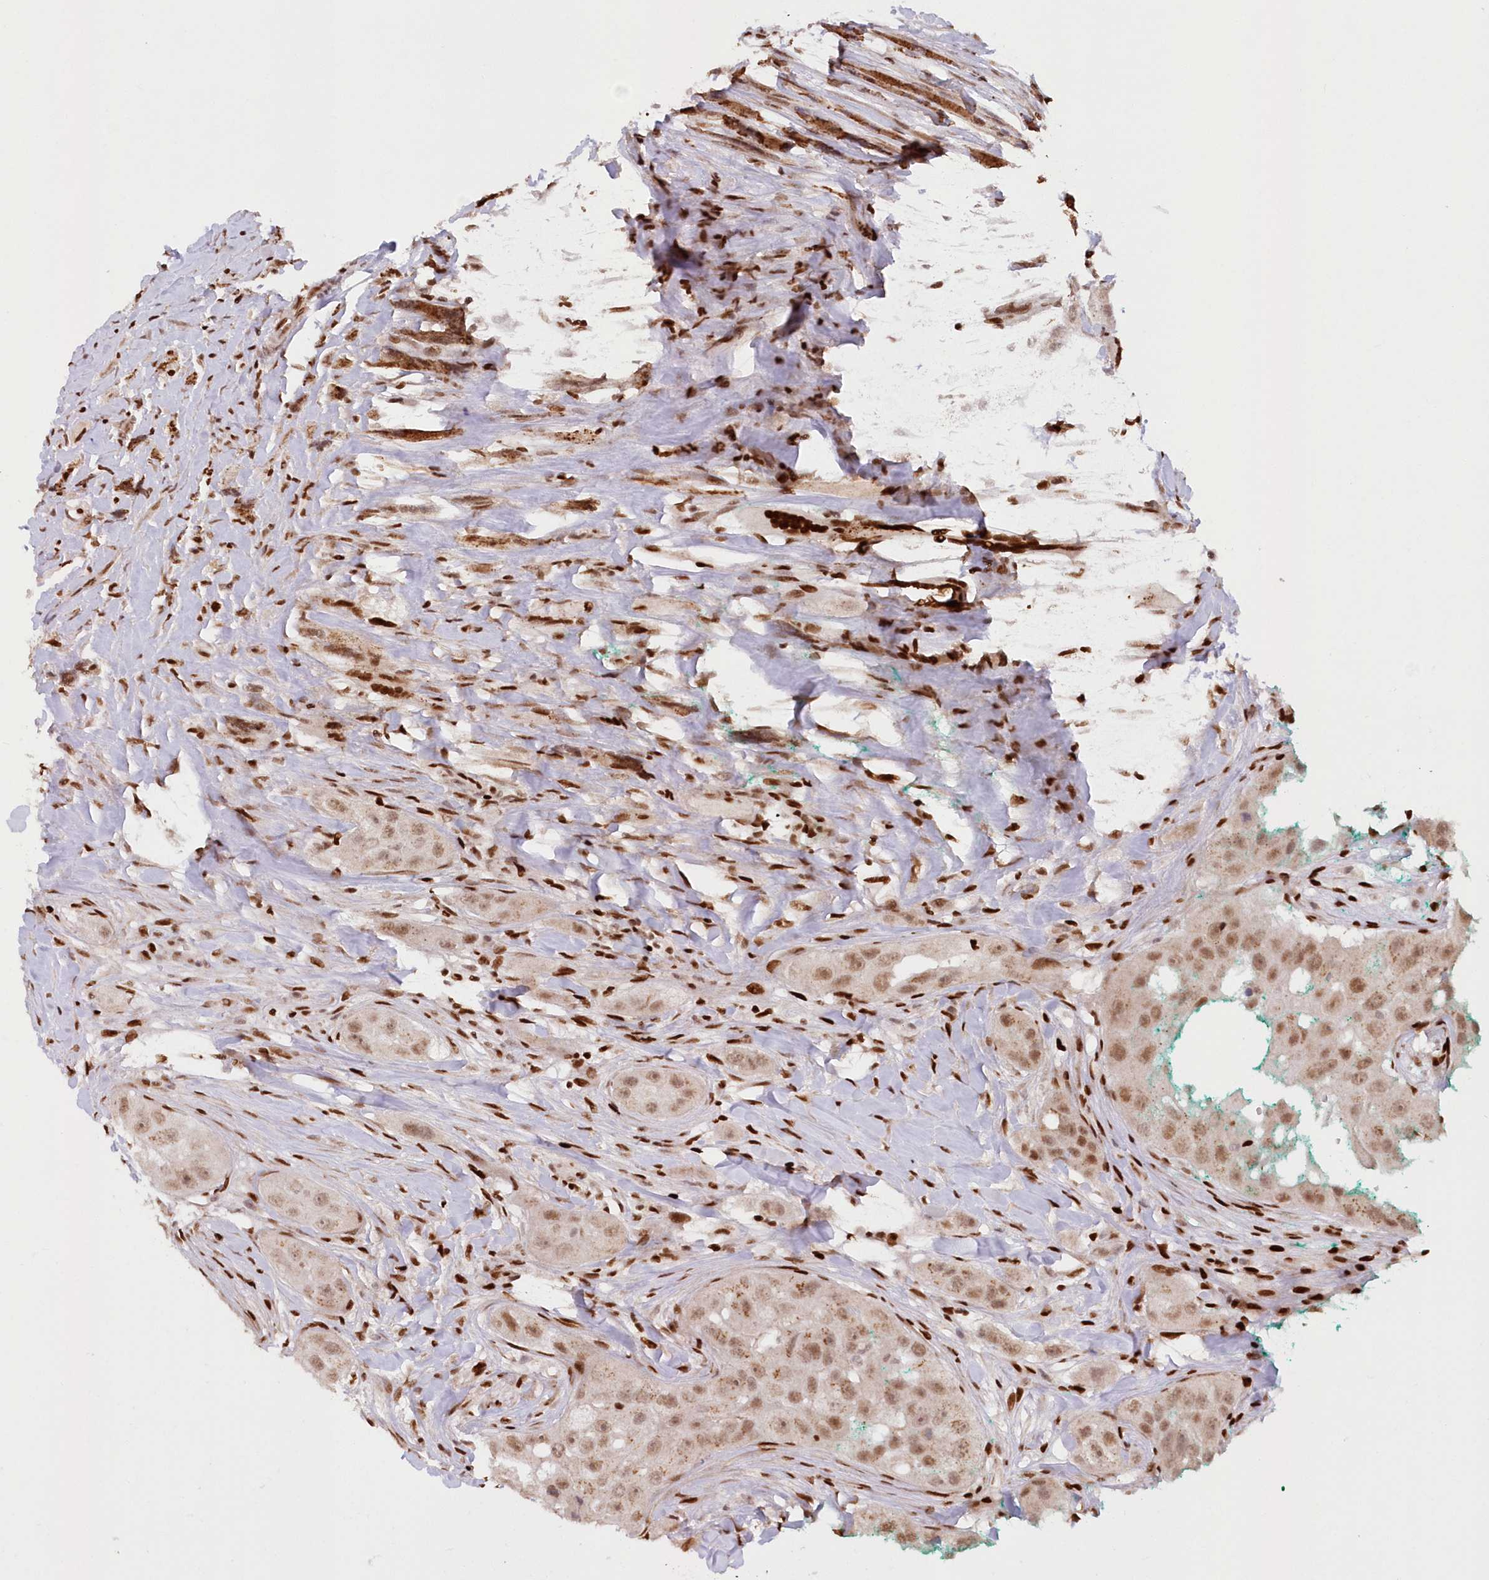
{"staining": {"intensity": "moderate", "quantity": ">75%", "location": "nuclear"}, "tissue": "head and neck cancer", "cell_type": "Tumor cells", "image_type": "cancer", "snomed": [{"axis": "morphology", "description": "Normal tissue, NOS"}, {"axis": "morphology", "description": "Squamous cell carcinoma, NOS"}, {"axis": "topography", "description": "Skeletal muscle"}, {"axis": "topography", "description": "Head-Neck"}], "caption": "Tumor cells exhibit moderate nuclear expression in approximately >75% of cells in head and neck squamous cell carcinoma.", "gene": "POLR2B", "patient": {"sex": "male", "age": 51}}